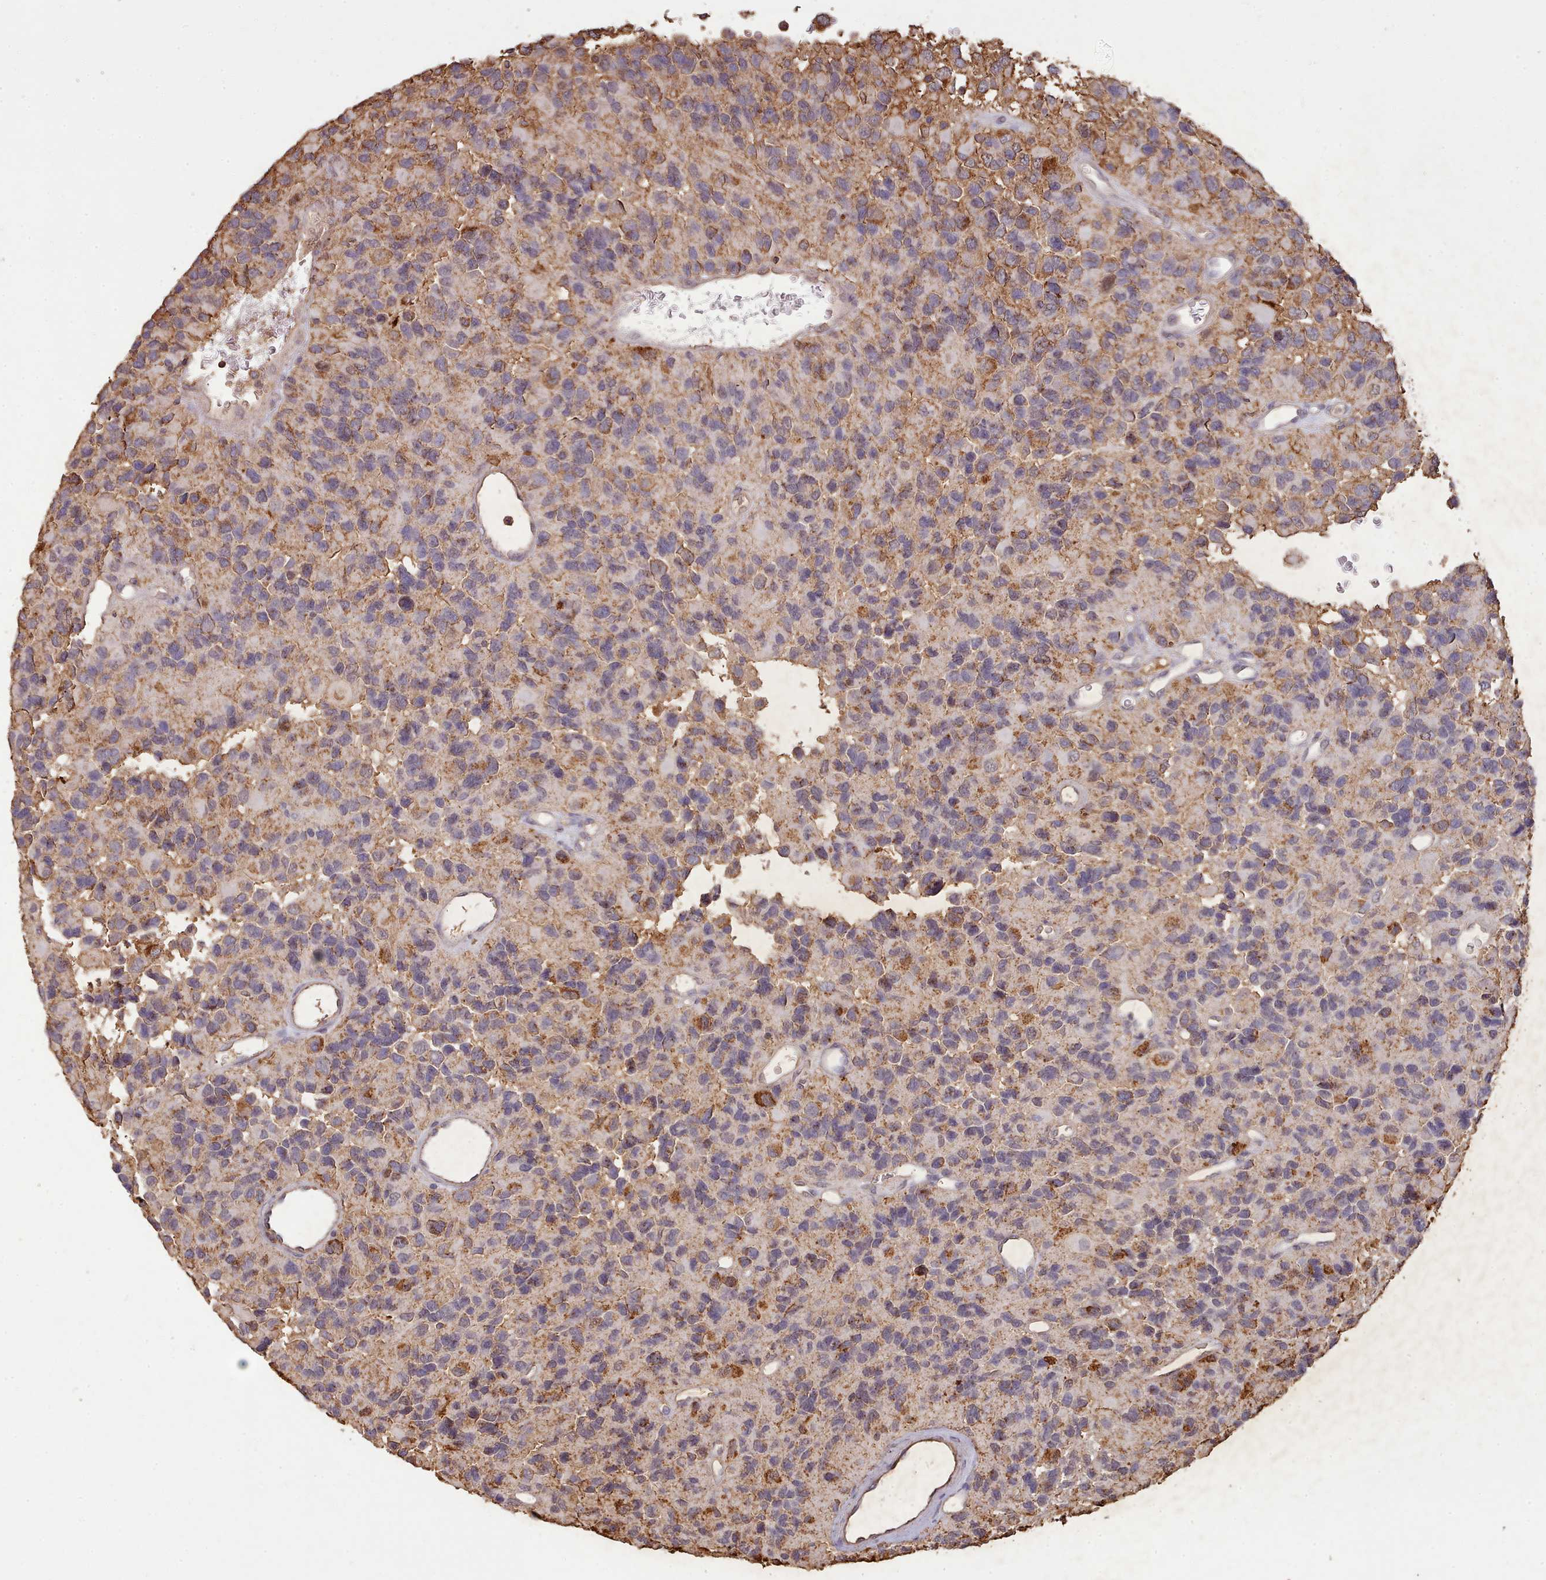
{"staining": {"intensity": "negative", "quantity": "none", "location": "none"}, "tissue": "glioma", "cell_type": "Tumor cells", "image_type": "cancer", "snomed": [{"axis": "morphology", "description": "Glioma, malignant, High grade"}, {"axis": "topography", "description": "Brain"}], "caption": "Photomicrograph shows no protein positivity in tumor cells of malignant high-grade glioma tissue.", "gene": "METRN", "patient": {"sex": "male", "age": 77}}